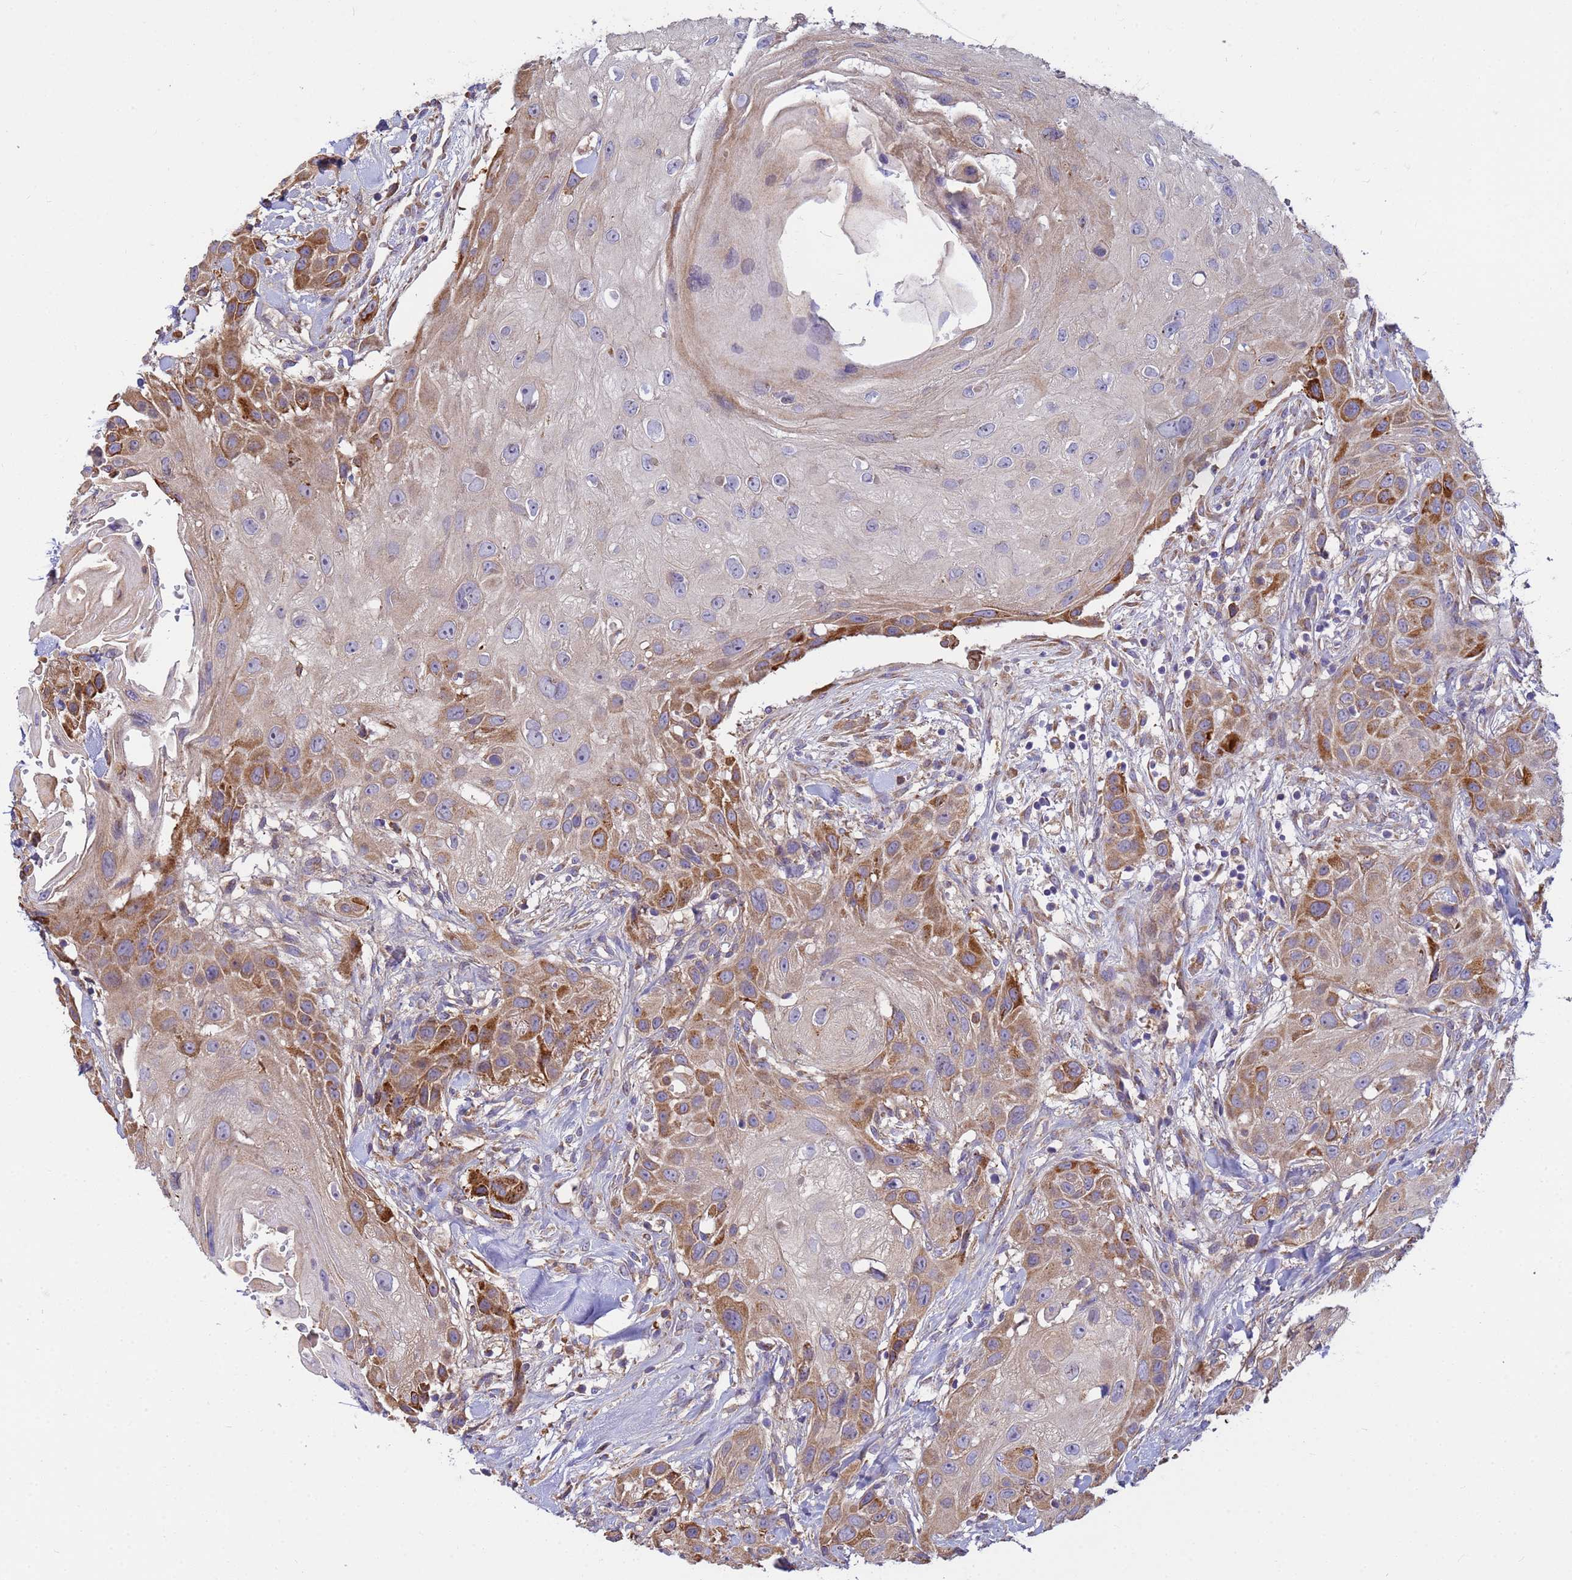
{"staining": {"intensity": "moderate", "quantity": "25%-75%", "location": "cytoplasmic/membranous"}, "tissue": "head and neck cancer", "cell_type": "Tumor cells", "image_type": "cancer", "snomed": [{"axis": "morphology", "description": "Squamous cell carcinoma, NOS"}, {"axis": "topography", "description": "Head-Neck"}], "caption": "A micrograph of head and neck cancer stained for a protein displays moderate cytoplasmic/membranous brown staining in tumor cells.", "gene": "THAP5", "patient": {"sex": "male", "age": 81}}